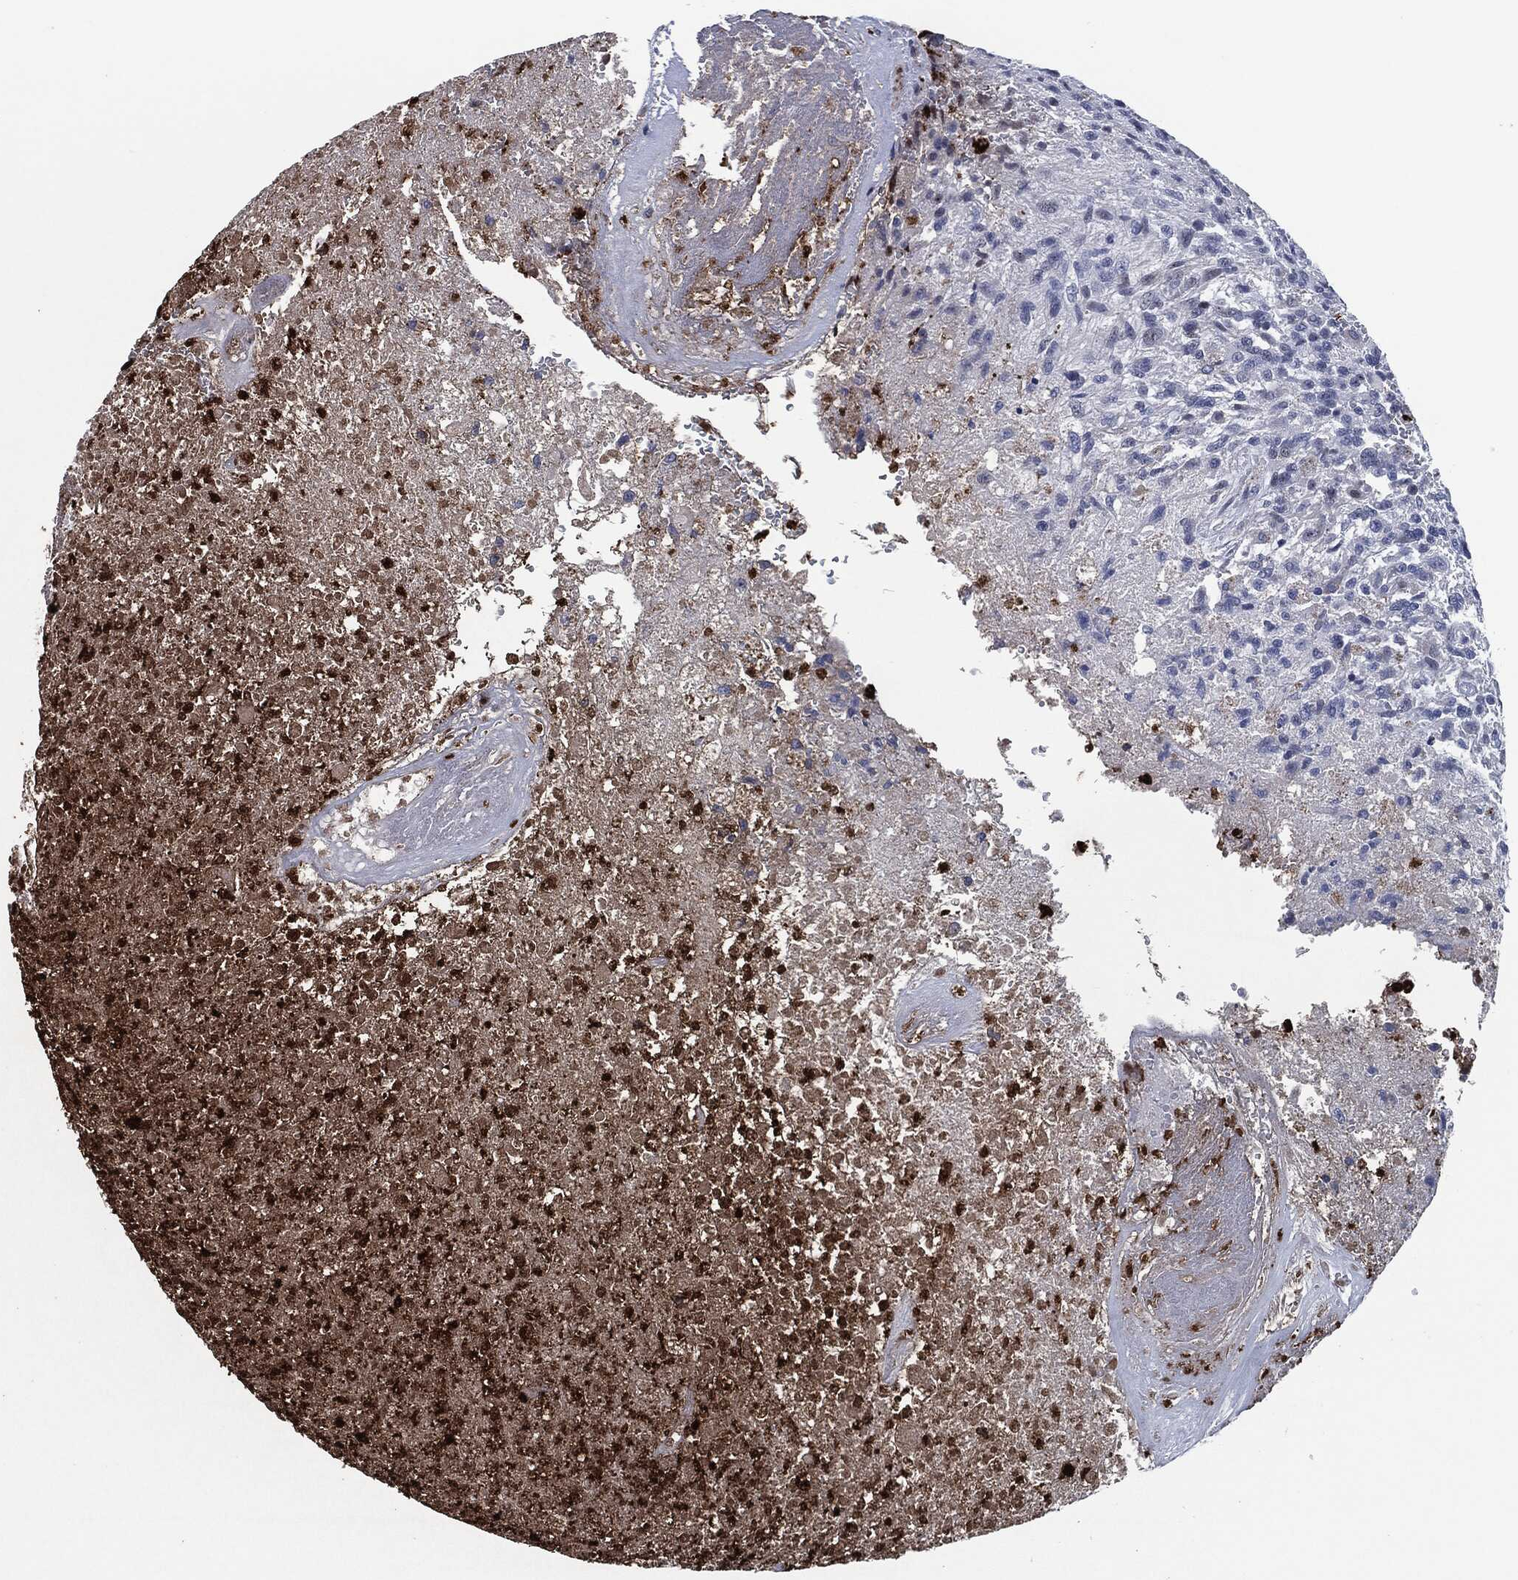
{"staining": {"intensity": "negative", "quantity": "none", "location": "none"}, "tissue": "glioma", "cell_type": "Tumor cells", "image_type": "cancer", "snomed": [{"axis": "morphology", "description": "Glioma, malignant, High grade"}, {"axis": "topography", "description": "Brain"}], "caption": "The immunohistochemistry (IHC) photomicrograph has no significant staining in tumor cells of high-grade glioma (malignant) tissue.", "gene": "MPO", "patient": {"sex": "male", "age": 56}}